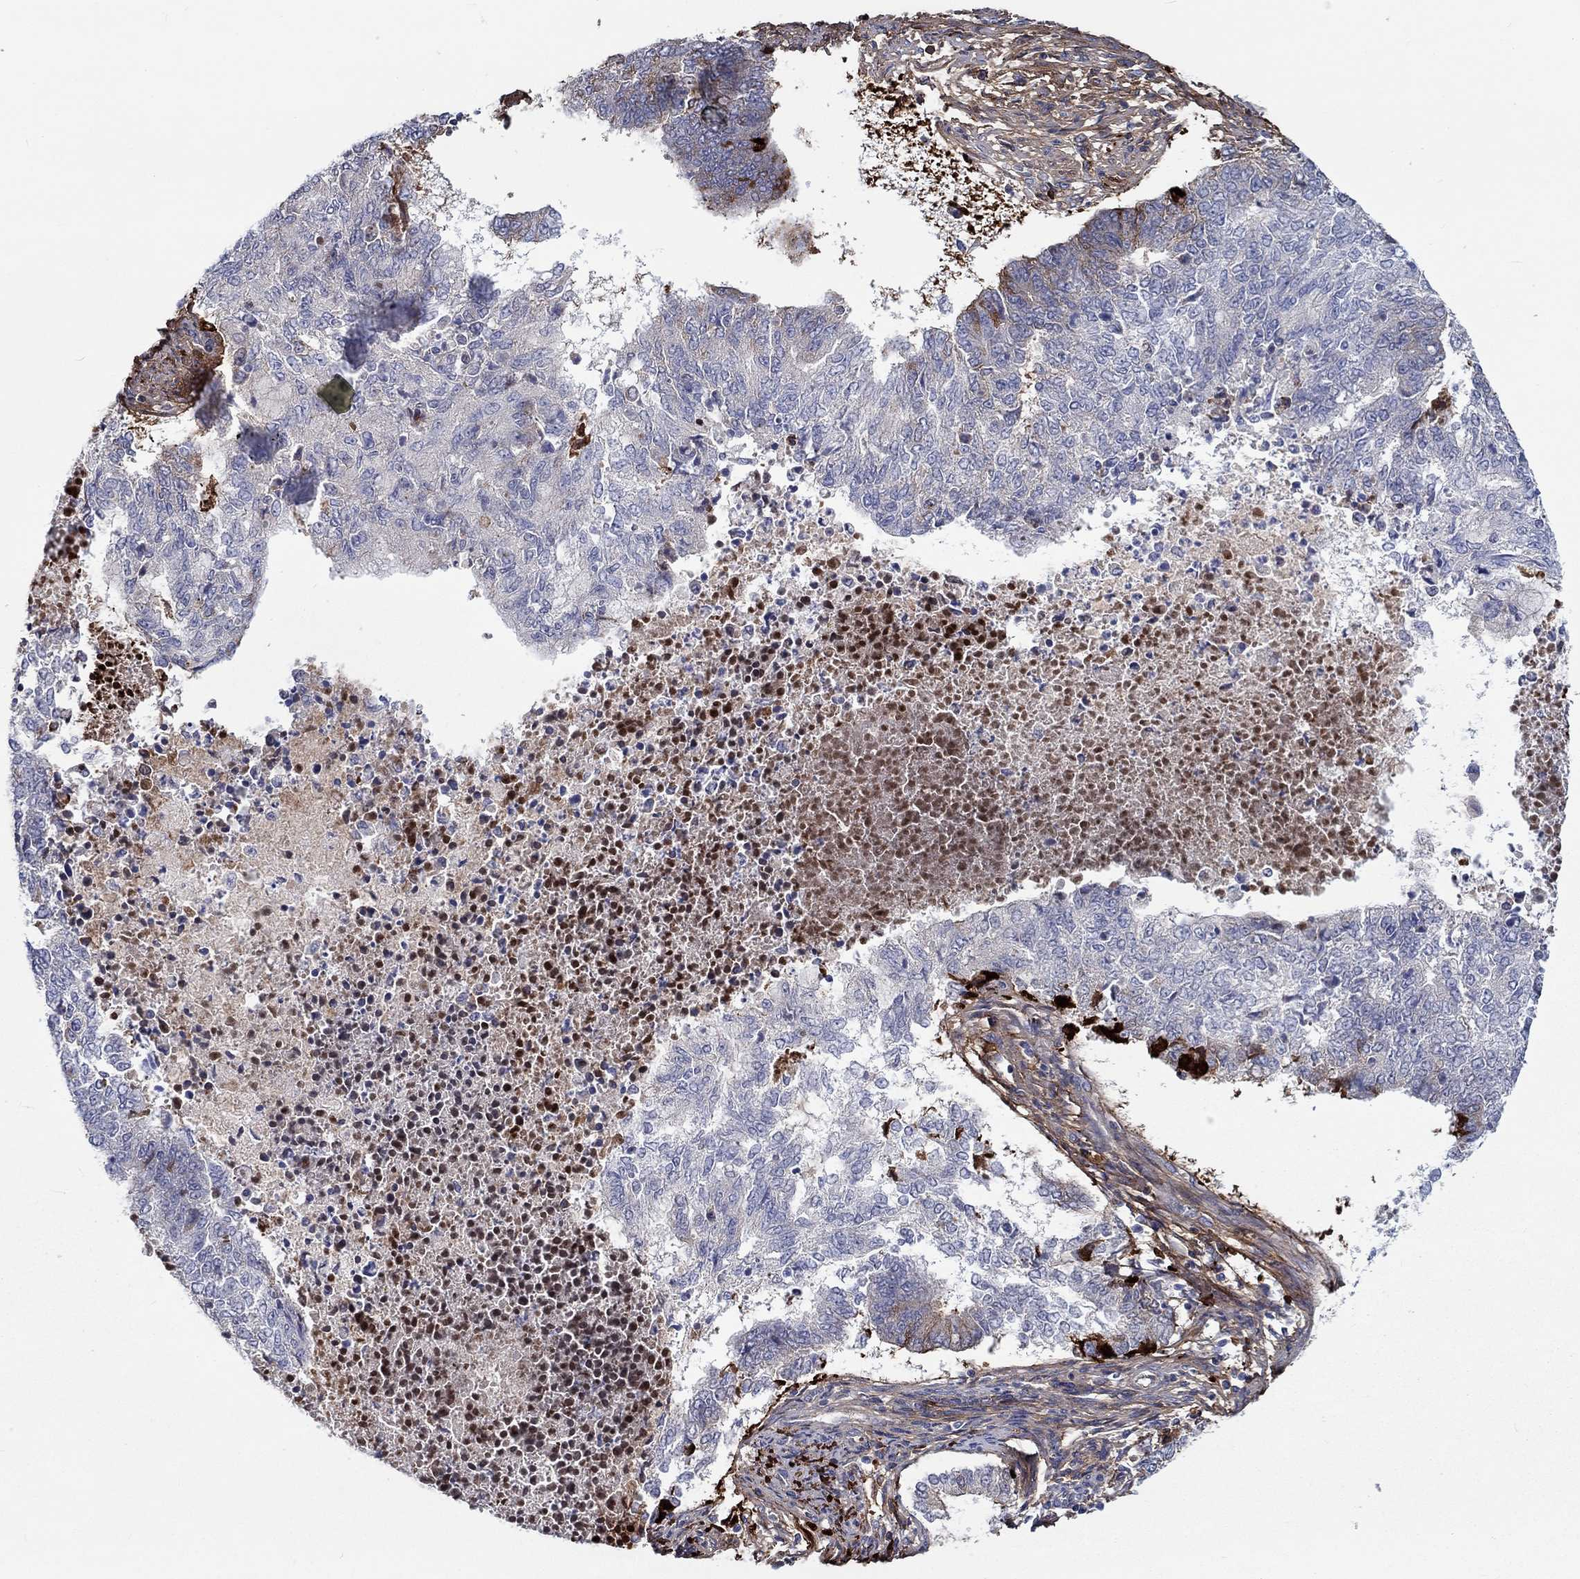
{"staining": {"intensity": "strong", "quantity": "<25%", "location": "cytoplasmic/membranous"}, "tissue": "endometrial cancer", "cell_type": "Tumor cells", "image_type": "cancer", "snomed": [{"axis": "morphology", "description": "Adenocarcinoma, NOS"}, {"axis": "topography", "description": "Endometrium"}], "caption": "Immunohistochemical staining of human endometrial cancer (adenocarcinoma) shows strong cytoplasmic/membranous protein expression in about <25% of tumor cells.", "gene": "TGFBI", "patient": {"sex": "female", "age": 65}}